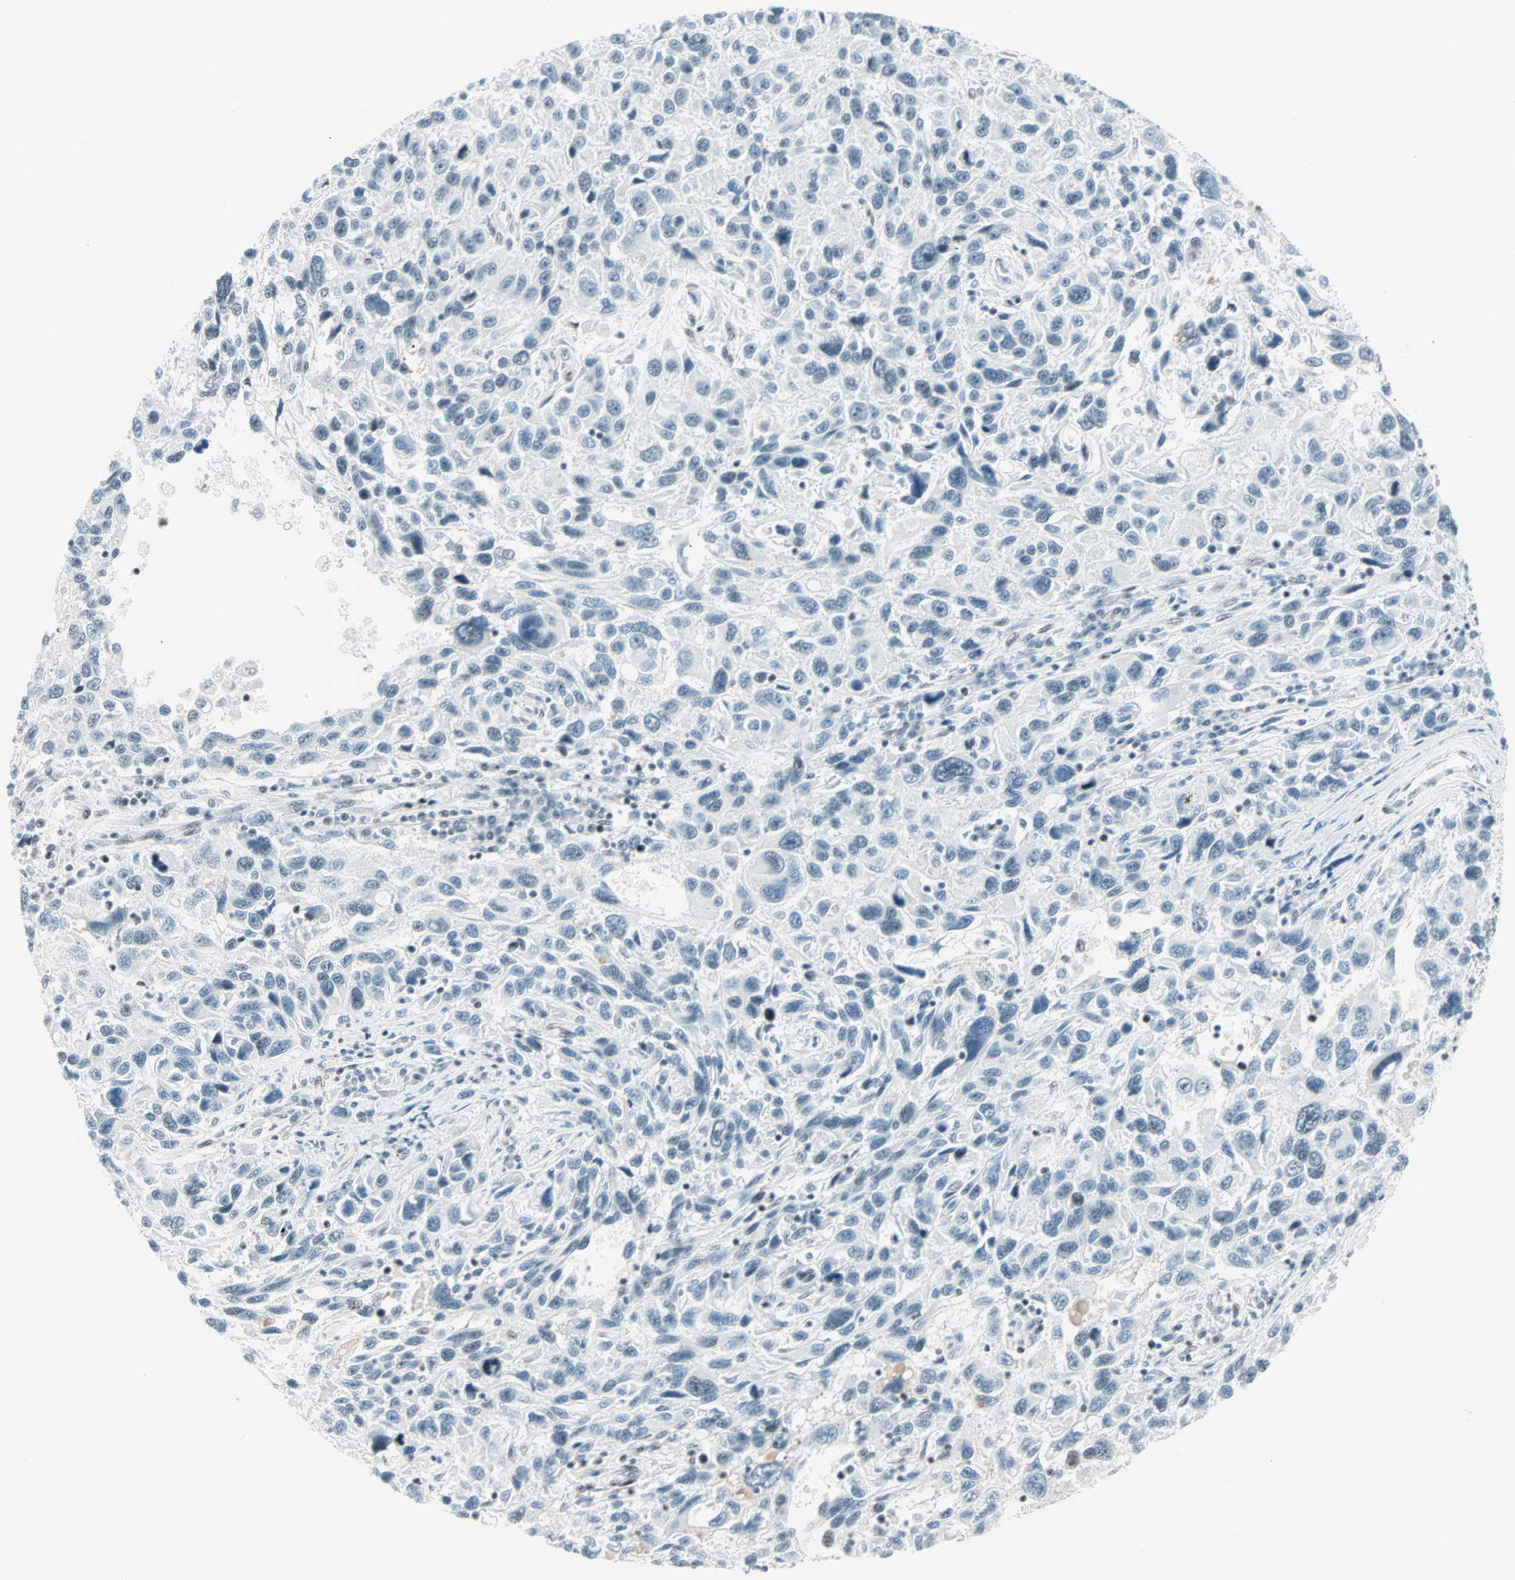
{"staining": {"intensity": "negative", "quantity": "none", "location": "none"}, "tissue": "melanoma", "cell_type": "Tumor cells", "image_type": "cancer", "snomed": [{"axis": "morphology", "description": "Malignant melanoma, NOS"}, {"axis": "topography", "description": "Skin"}], "caption": "Tumor cells show no significant expression in malignant melanoma.", "gene": "PKNOX1", "patient": {"sex": "male", "age": 53}}